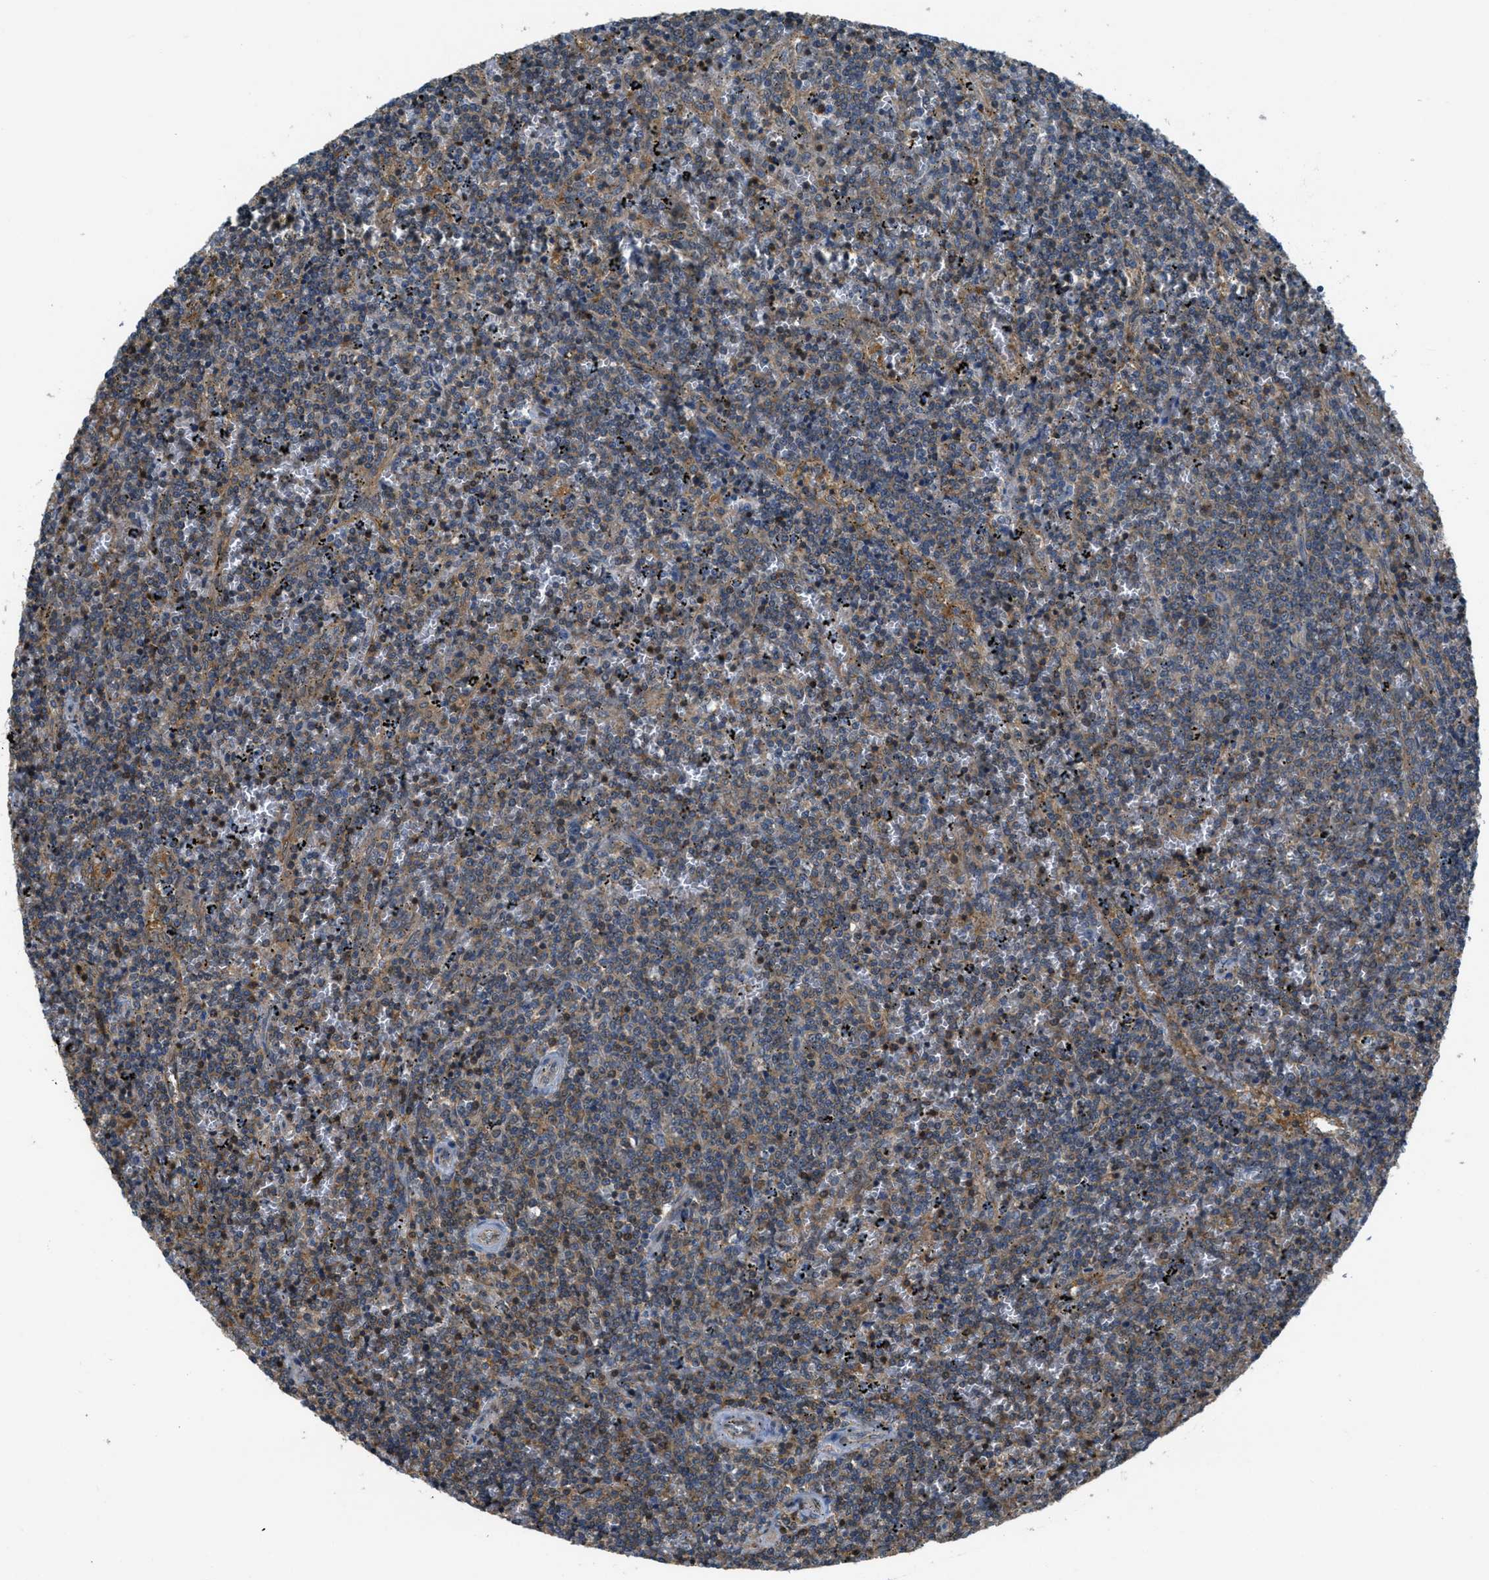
{"staining": {"intensity": "weak", "quantity": "25%-75%", "location": "cytoplasmic/membranous"}, "tissue": "lymphoma", "cell_type": "Tumor cells", "image_type": "cancer", "snomed": [{"axis": "morphology", "description": "Malignant lymphoma, non-Hodgkin's type, Low grade"}, {"axis": "topography", "description": "Spleen"}], "caption": "Malignant lymphoma, non-Hodgkin's type (low-grade) stained with a protein marker exhibits weak staining in tumor cells.", "gene": "PIP5K1C", "patient": {"sex": "female", "age": 50}}